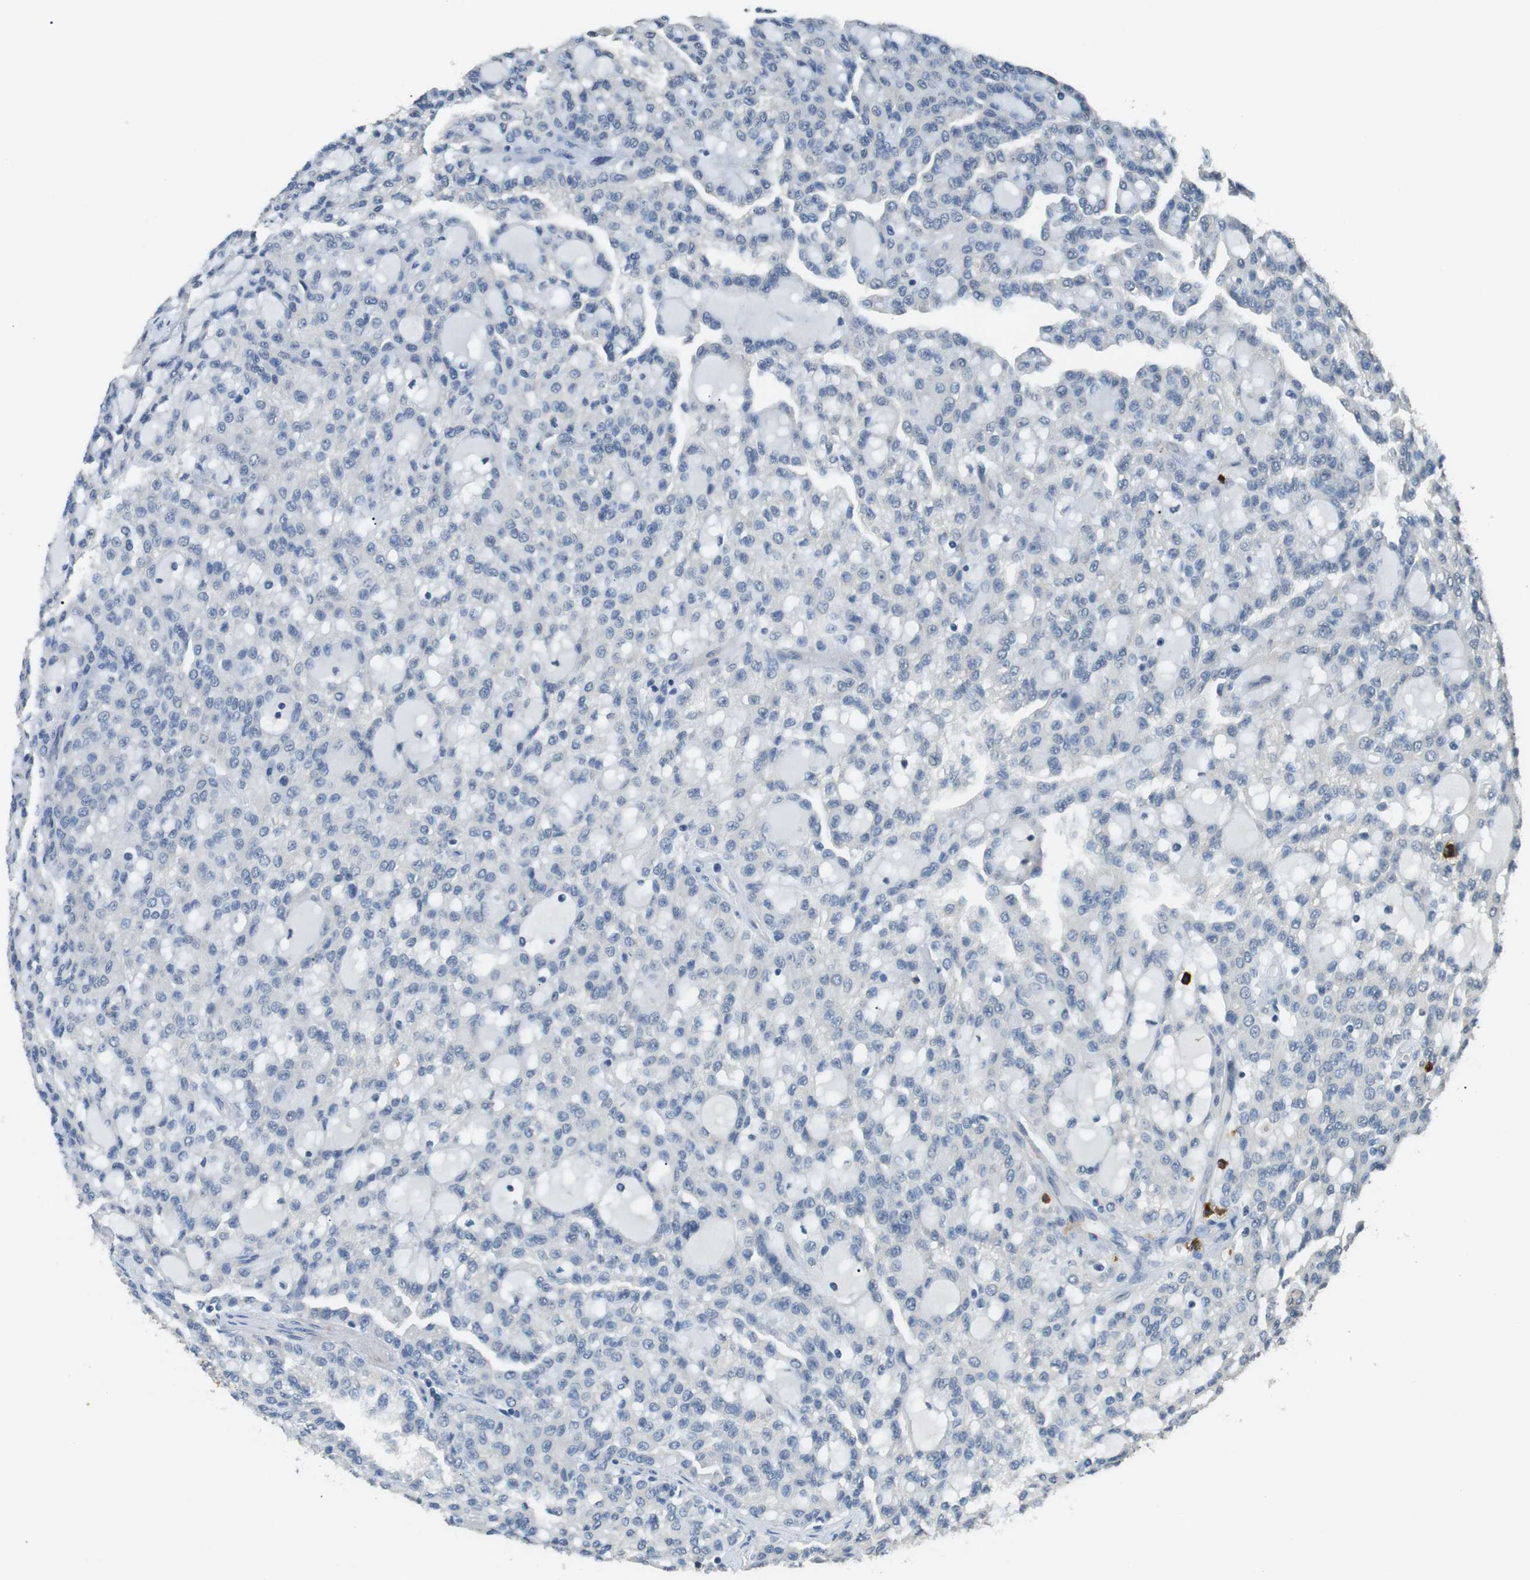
{"staining": {"intensity": "negative", "quantity": "none", "location": "none"}, "tissue": "renal cancer", "cell_type": "Tumor cells", "image_type": "cancer", "snomed": [{"axis": "morphology", "description": "Adenocarcinoma, NOS"}, {"axis": "topography", "description": "Kidney"}], "caption": "The photomicrograph exhibits no staining of tumor cells in renal cancer. The staining is performed using DAB (3,3'-diaminobenzidine) brown chromogen with nuclei counter-stained in using hematoxylin.", "gene": "GZMM", "patient": {"sex": "male", "age": 63}}